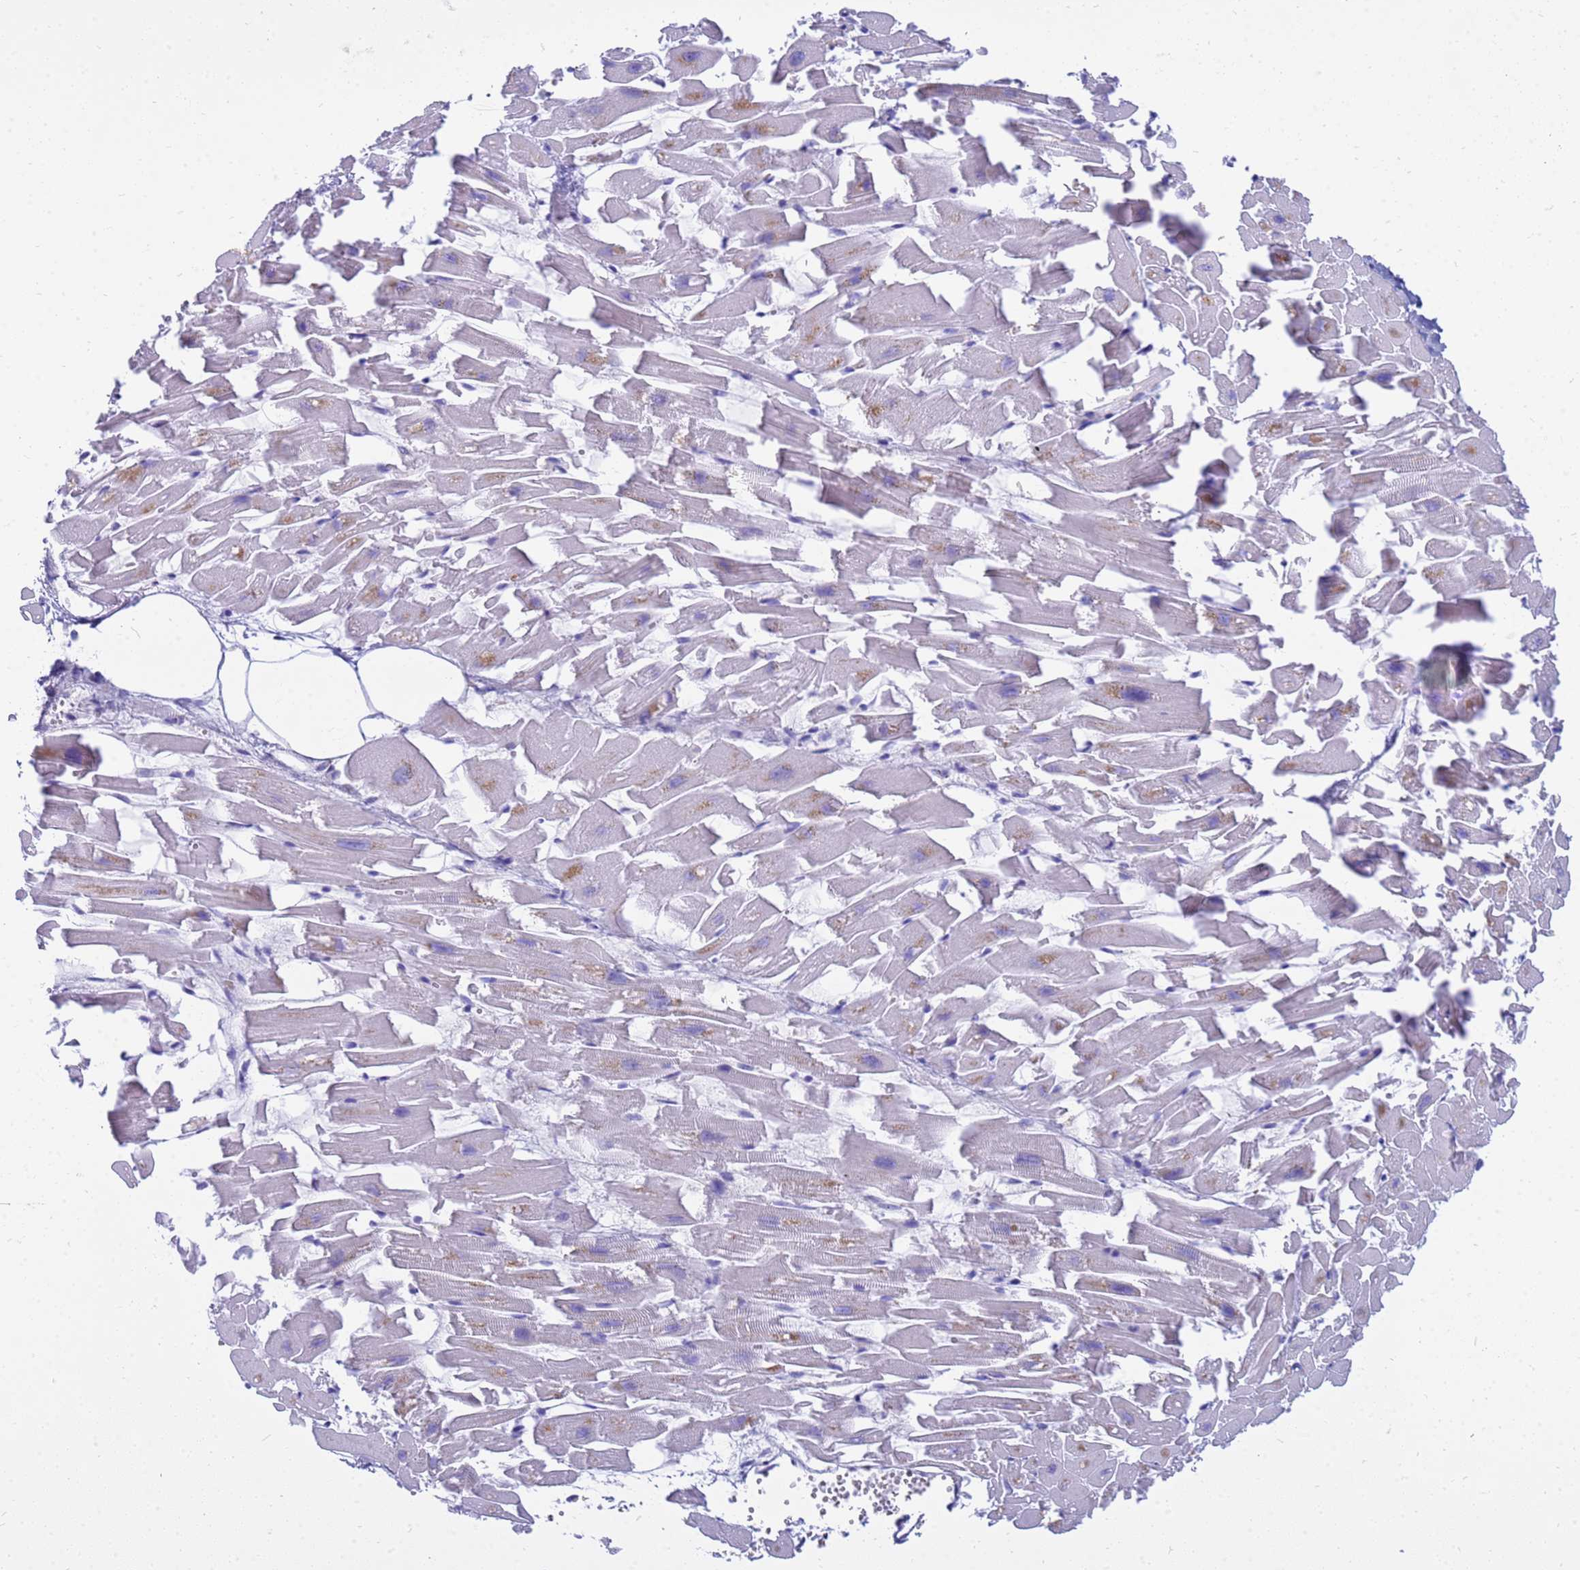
{"staining": {"intensity": "negative", "quantity": "none", "location": "none"}, "tissue": "heart muscle", "cell_type": "Cardiomyocytes", "image_type": "normal", "snomed": [{"axis": "morphology", "description": "Normal tissue, NOS"}, {"axis": "topography", "description": "Heart"}], "caption": "IHC histopathology image of unremarkable heart muscle stained for a protein (brown), which demonstrates no expression in cardiomyocytes.", "gene": "SYCN", "patient": {"sex": "female", "age": 64}}